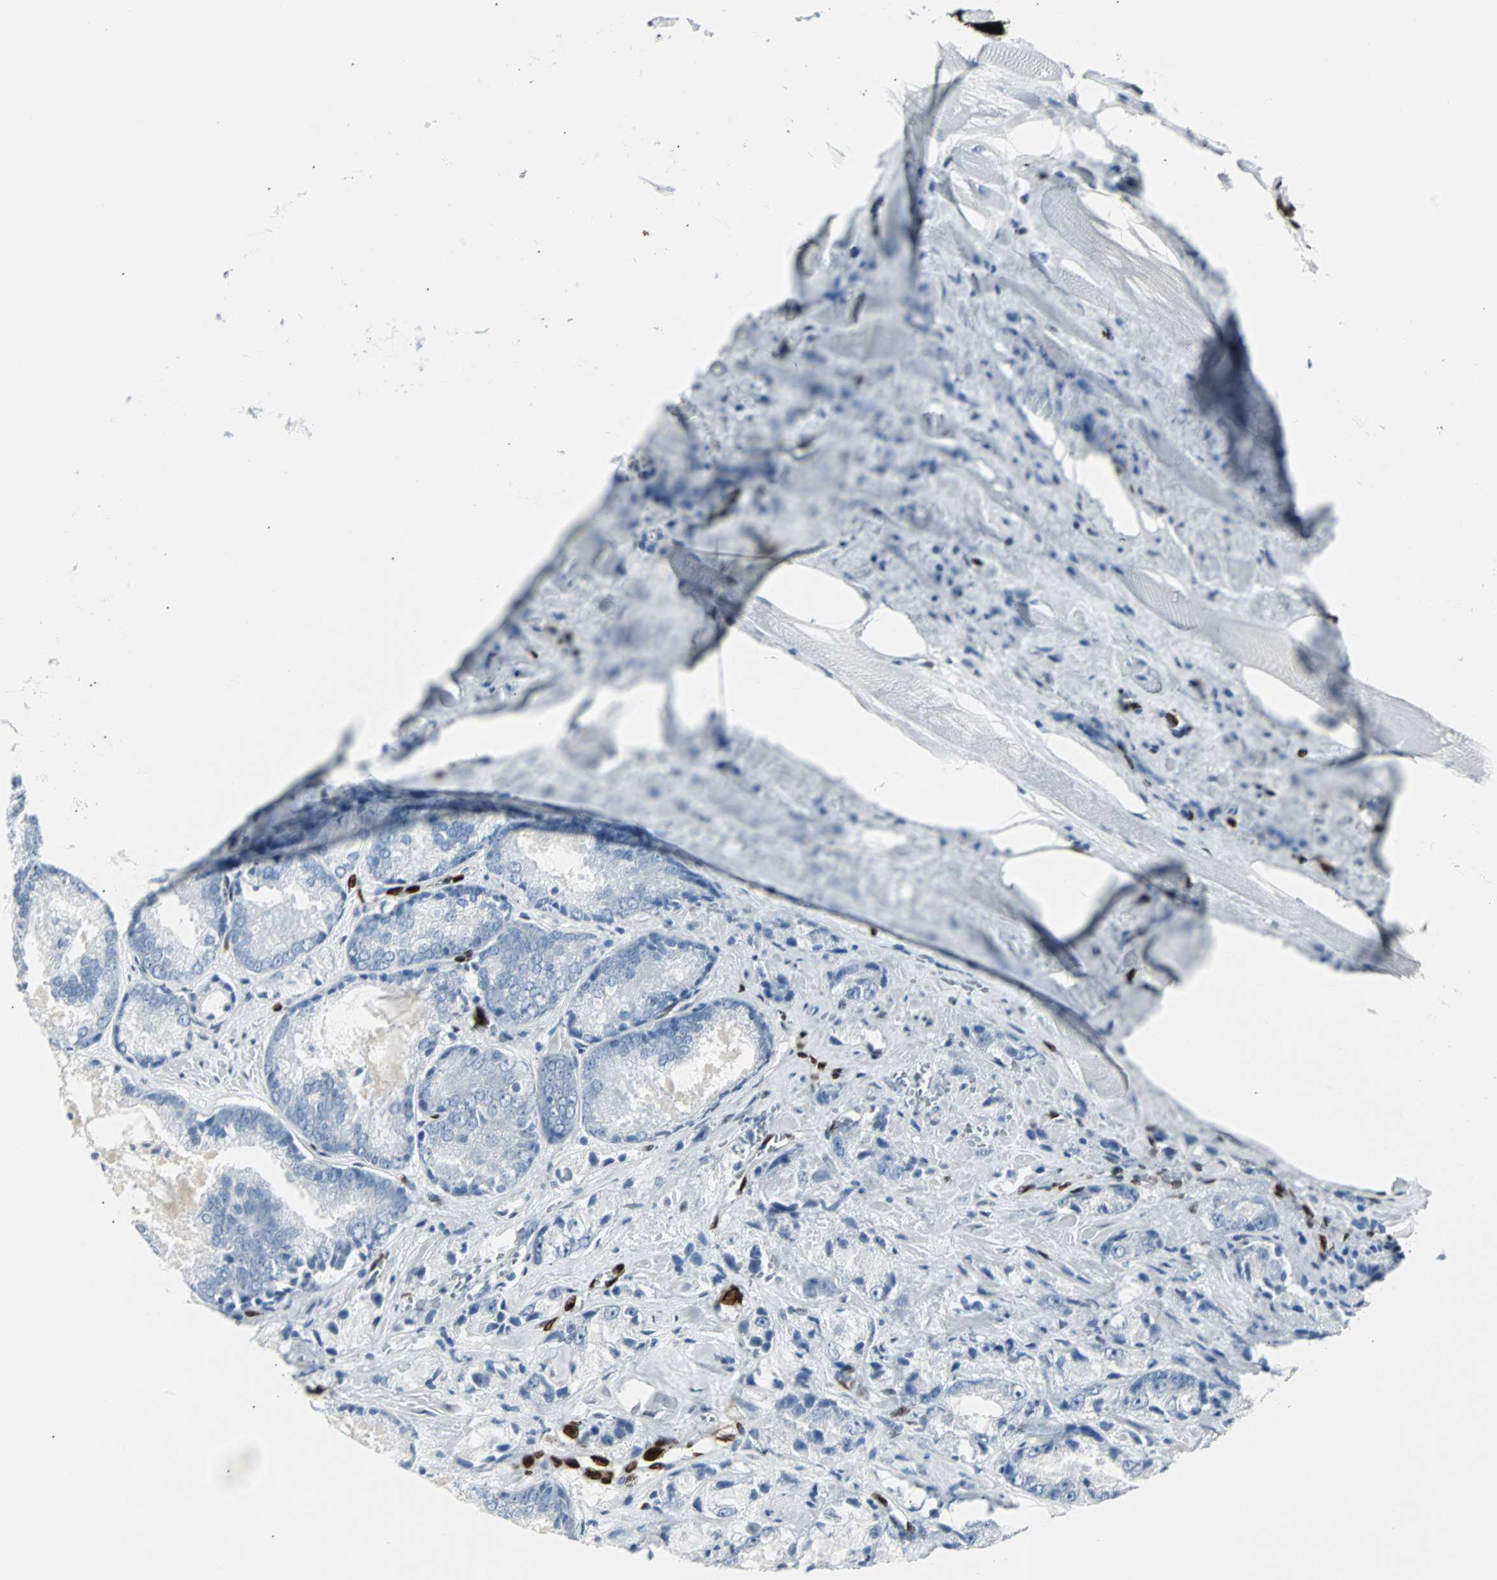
{"staining": {"intensity": "negative", "quantity": "none", "location": "none"}, "tissue": "prostate cancer", "cell_type": "Tumor cells", "image_type": "cancer", "snomed": [{"axis": "morphology", "description": "Adenocarcinoma, Low grade"}, {"axis": "topography", "description": "Prostate"}], "caption": "Immunohistochemistry (IHC) image of human prostate adenocarcinoma (low-grade) stained for a protein (brown), which demonstrates no positivity in tumor cells.", "gene": "IL33", "patient": {"sex": "male", "age": 64}}